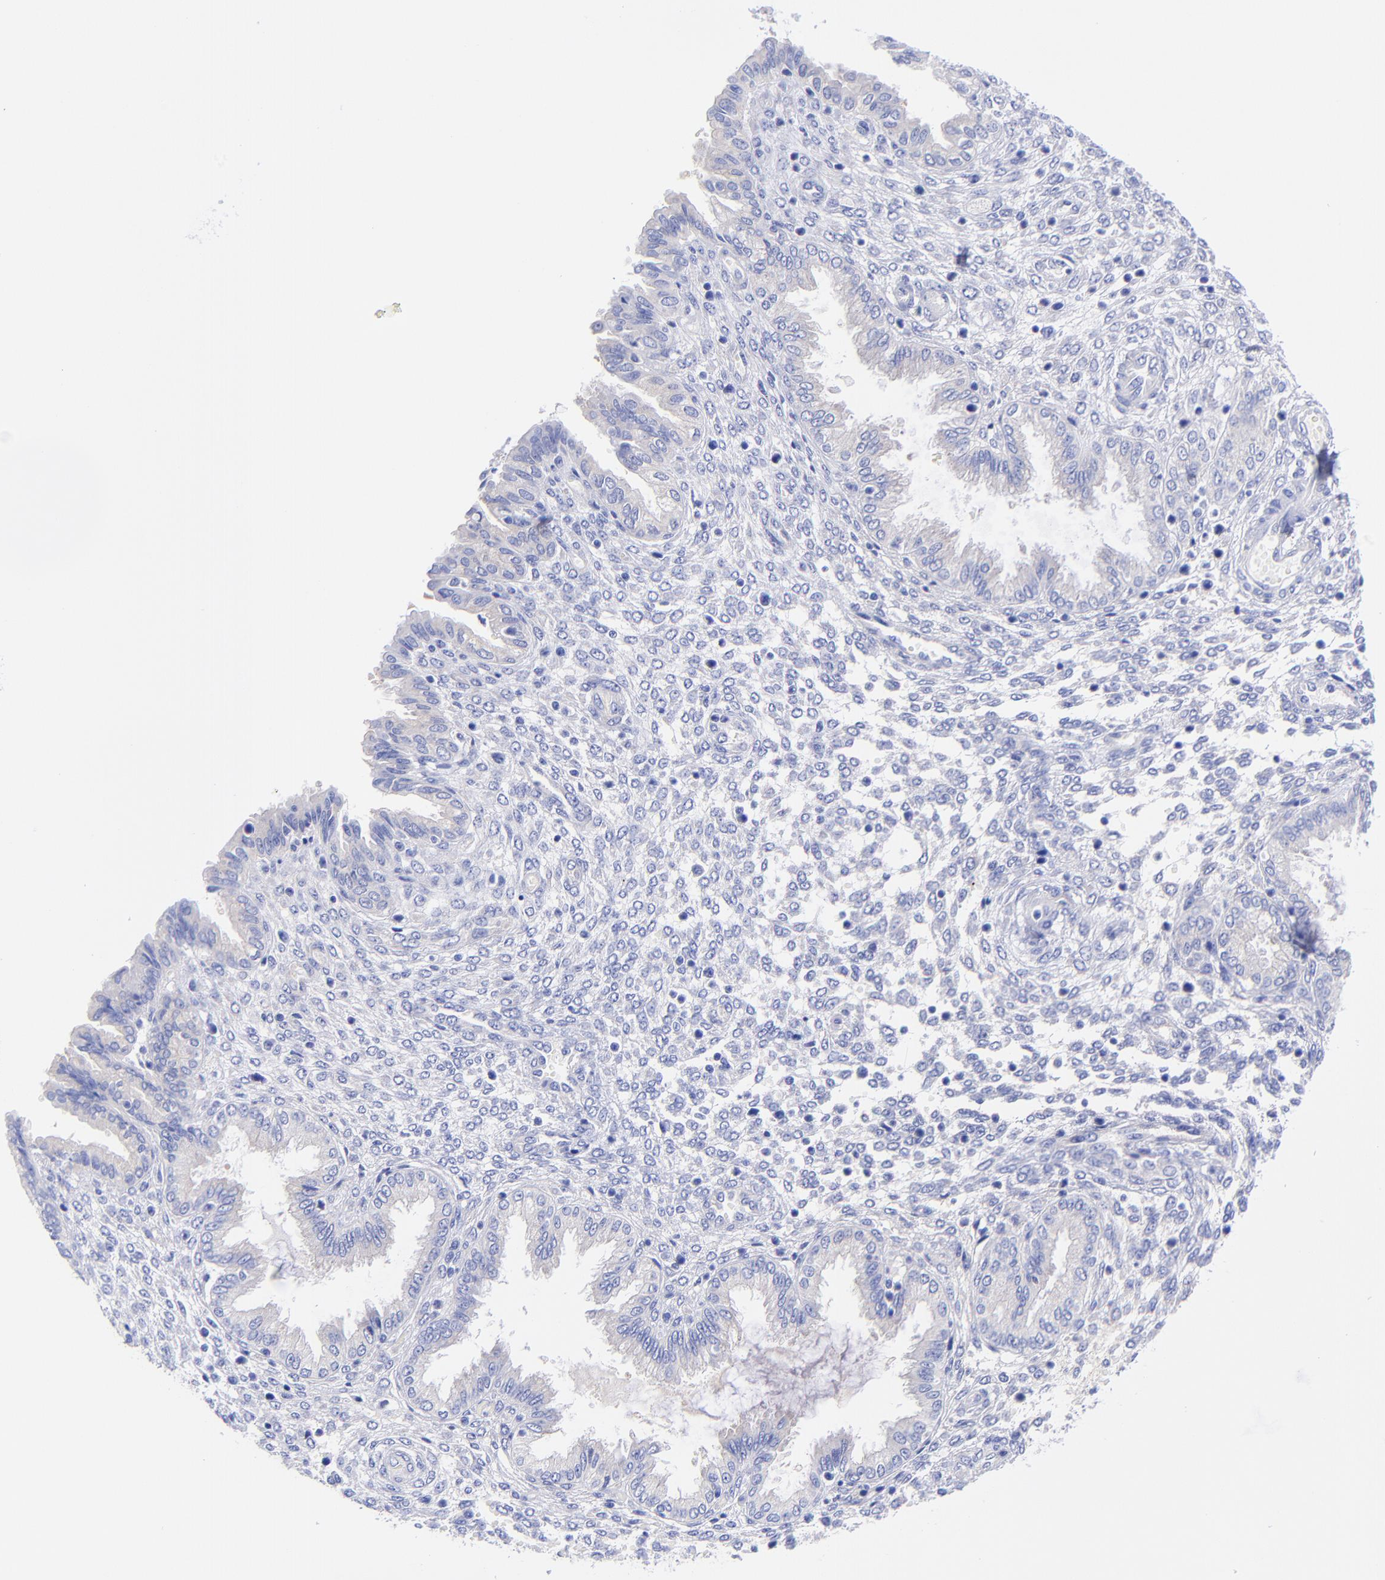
{"staining": {"intensity": "negative", "quantity": "none", "location": "none"}, "tissue": "endometrium", "cell_type": "Cells in endometrial stroma", "image_type": "normal", "snomed": [{"axis": "morphology", "description": "Normal tissue, NOS"}, {"axis": "topography", "description": "Endometrium"}], "caption": "There is no significant expression in cells in endometrial stroma of endometrium. (Brightfield microscopy of DAB immunohistochemistry at high magnification).", "gene": "GPHN", "patient": {"sex": "female", "age": 33}}